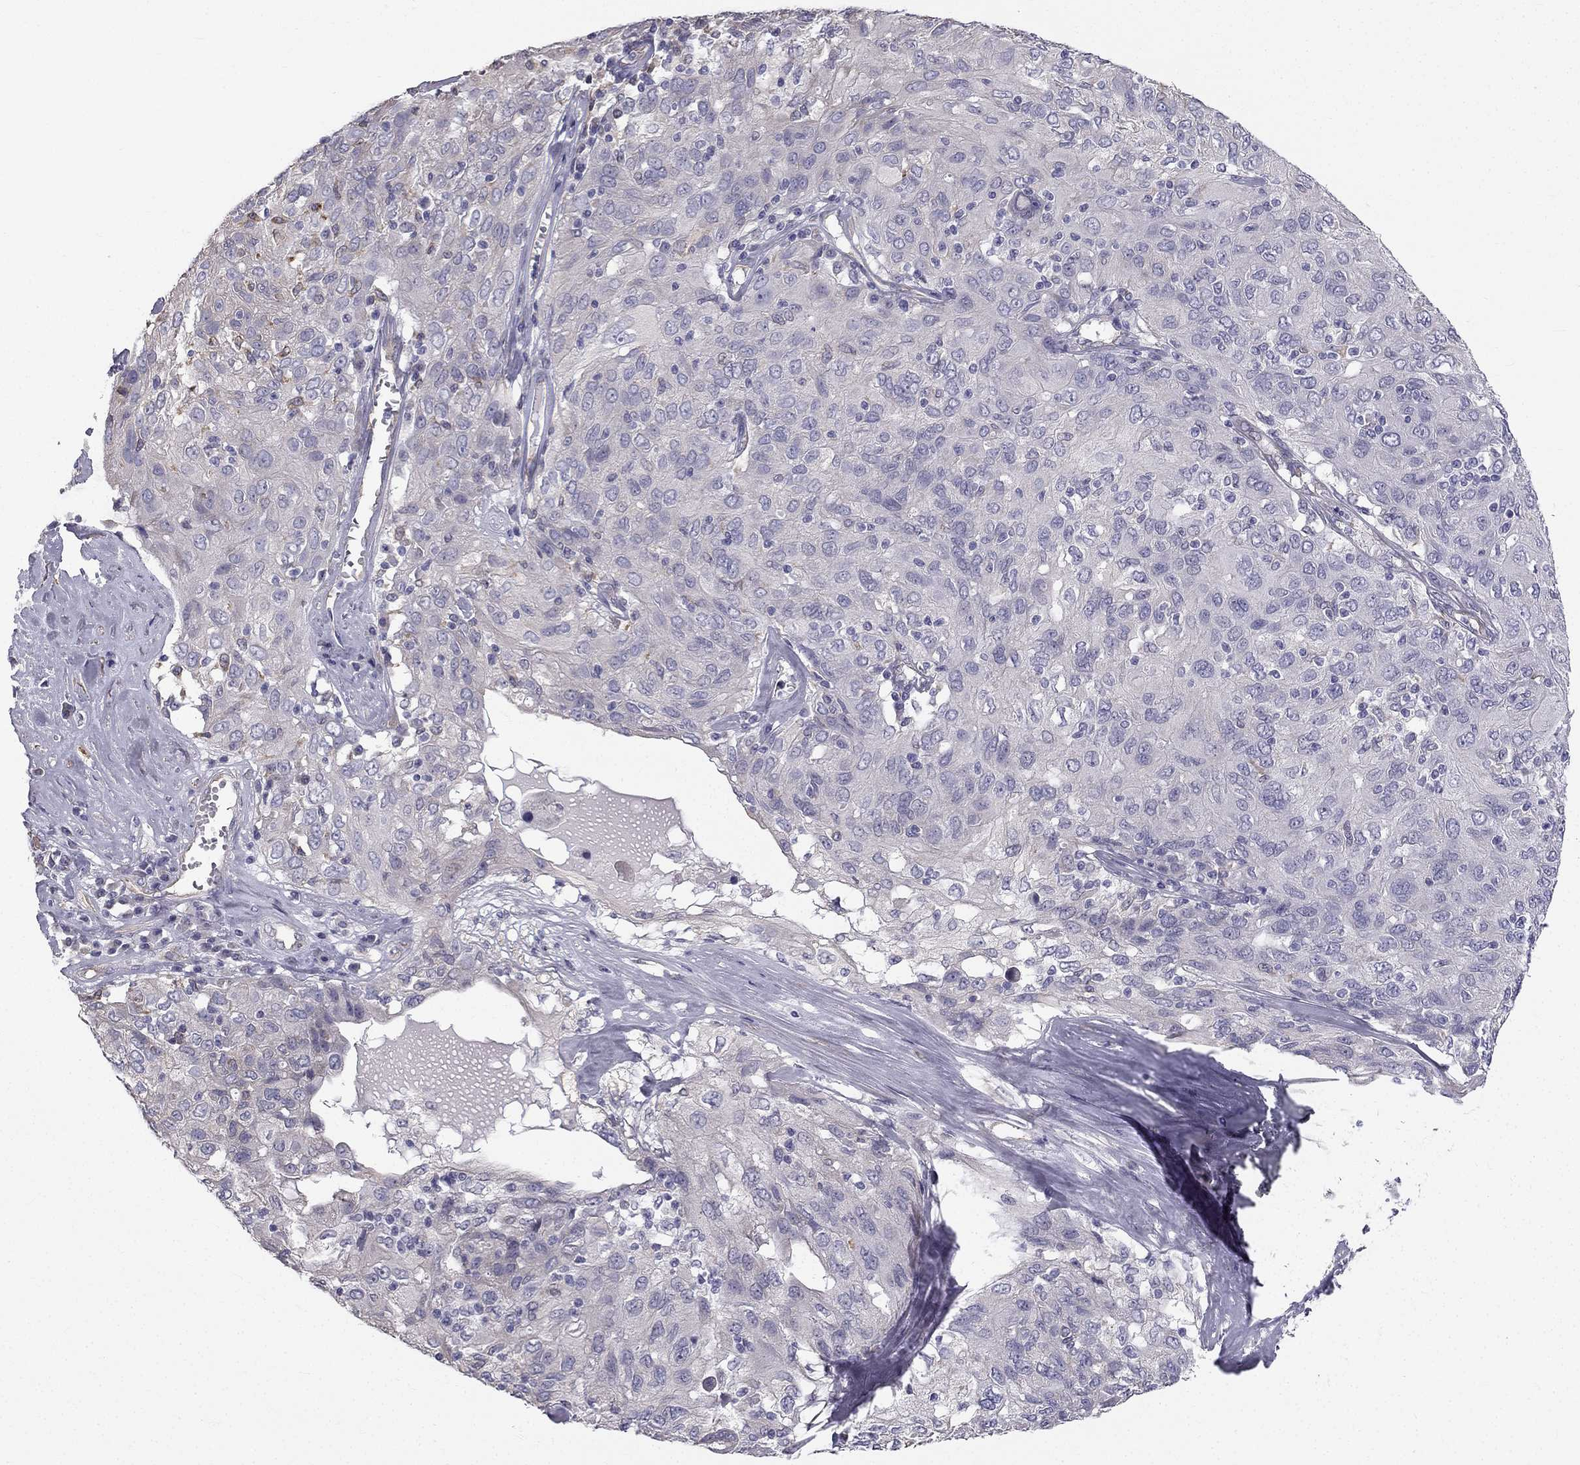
{"staining": {"intensity": "negative", "quantity": "none", "location": "none"}, "tissue": "ovarian cancer", "cell_type": "Tumor cells", "image_type": "cancer", "snomed": [{"axis": "morphology", "description": "Carcinoma, endometroid"}, {"axis": "topography", "description": "Ovary"}], "caption": "An IHC photomicrograph of ovarian cancer is shown. There is no staining in tumor cells of ovarian cancer.", "gene": "CCDC40", "patient": {"sex": "female", "age": 50}}